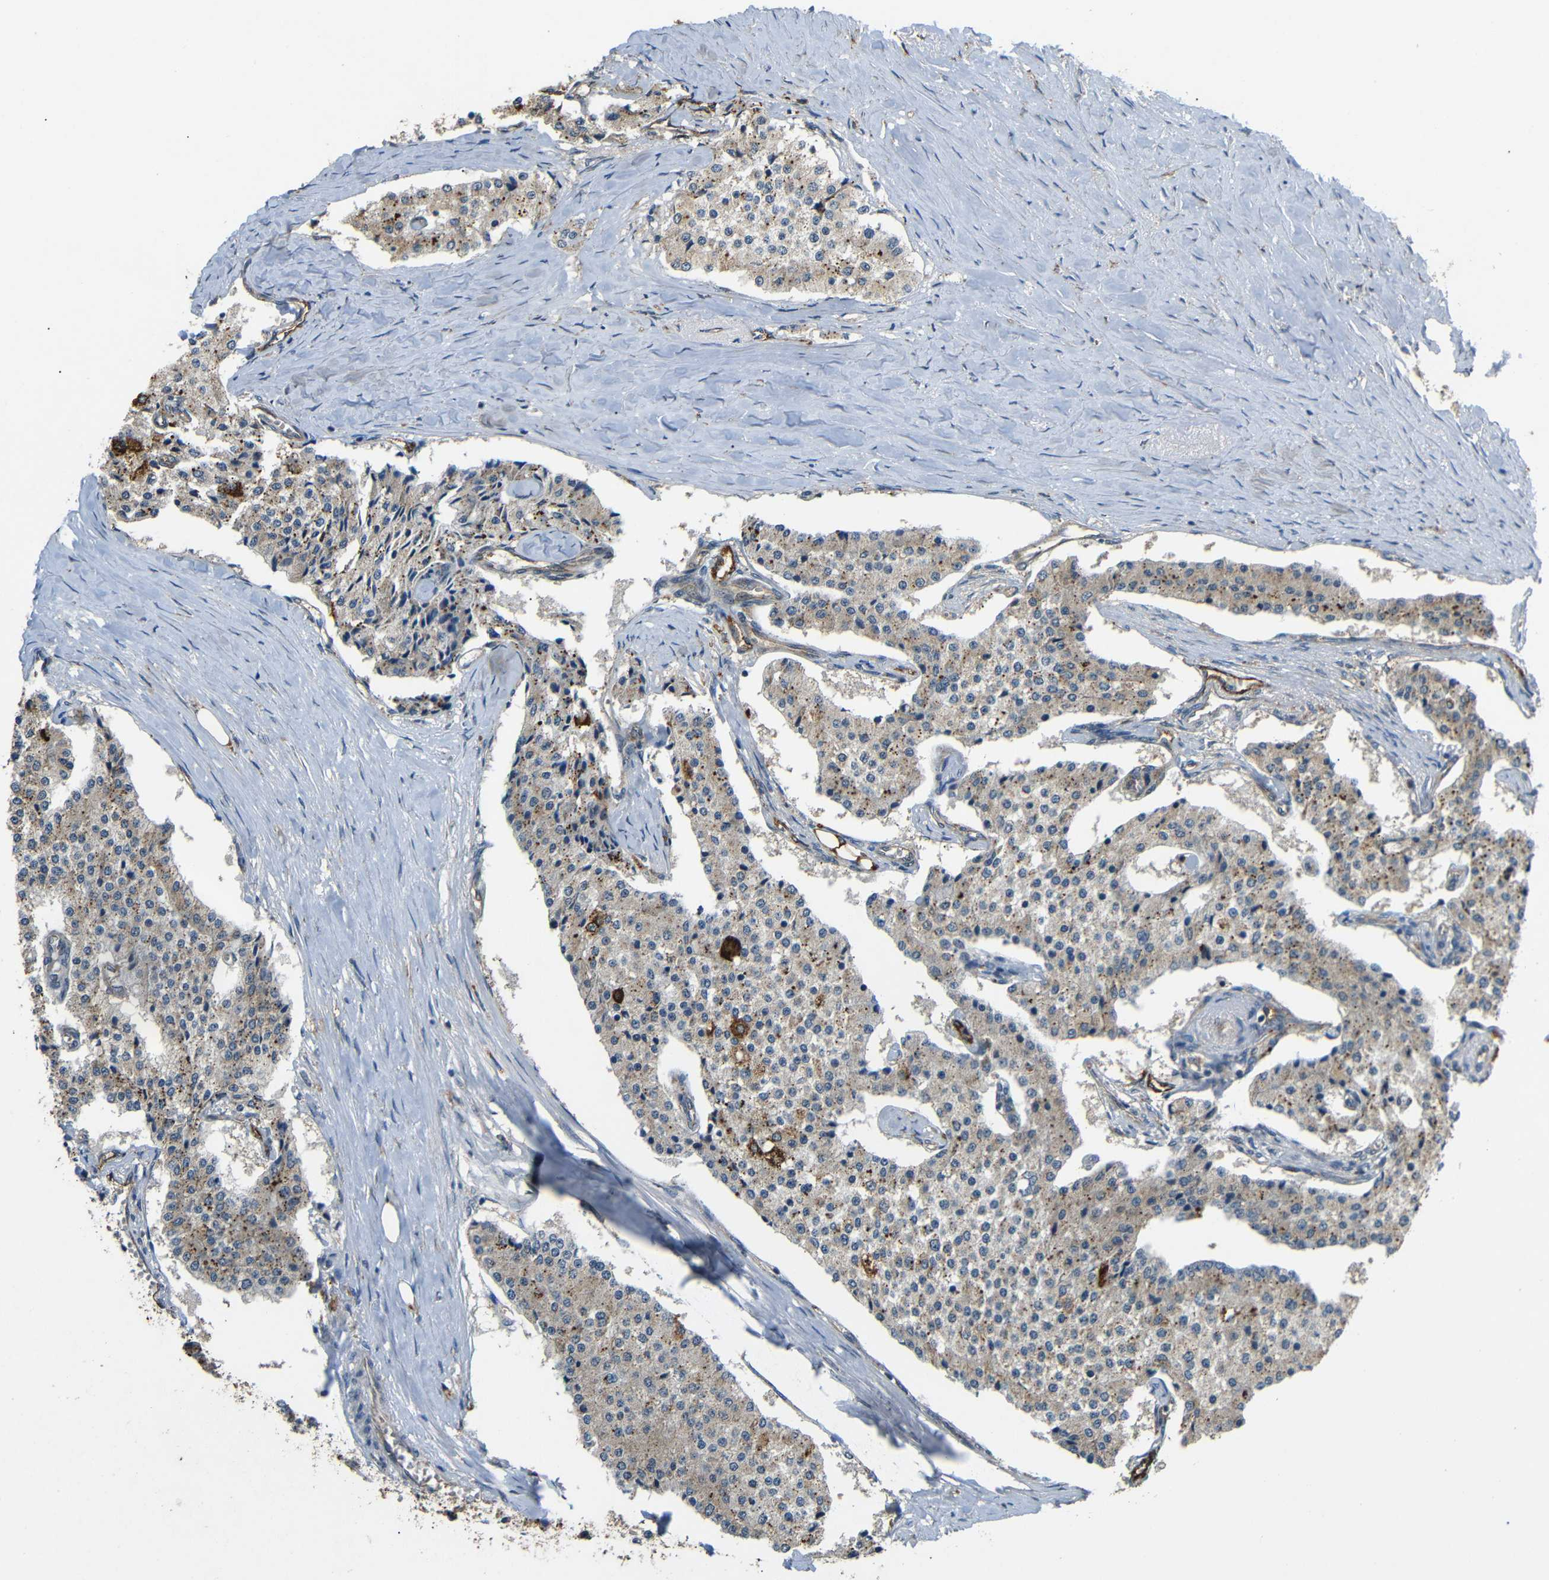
{"staining": {"intensity": "moderate", "quantity": ">75%", "location": "cytoplasmic/membranous"}, "tissue": "carcinoid", "cell_type": "Tumor cells", "image_type": "cancer", "snomed": [{"axis": "morphology", "description": "Carcinoid, malignant, NOS"}, {"axis": "topography", "description": "Colon"}], "caption": "Human malignant carcinoid stained for a protein (brown) exhibits moderate cytoplasmic/membranous positive expression in approximately >75% of tumor cells.", "gene": "ATP7A", "patient": {"sex": "female", "age": 52}}